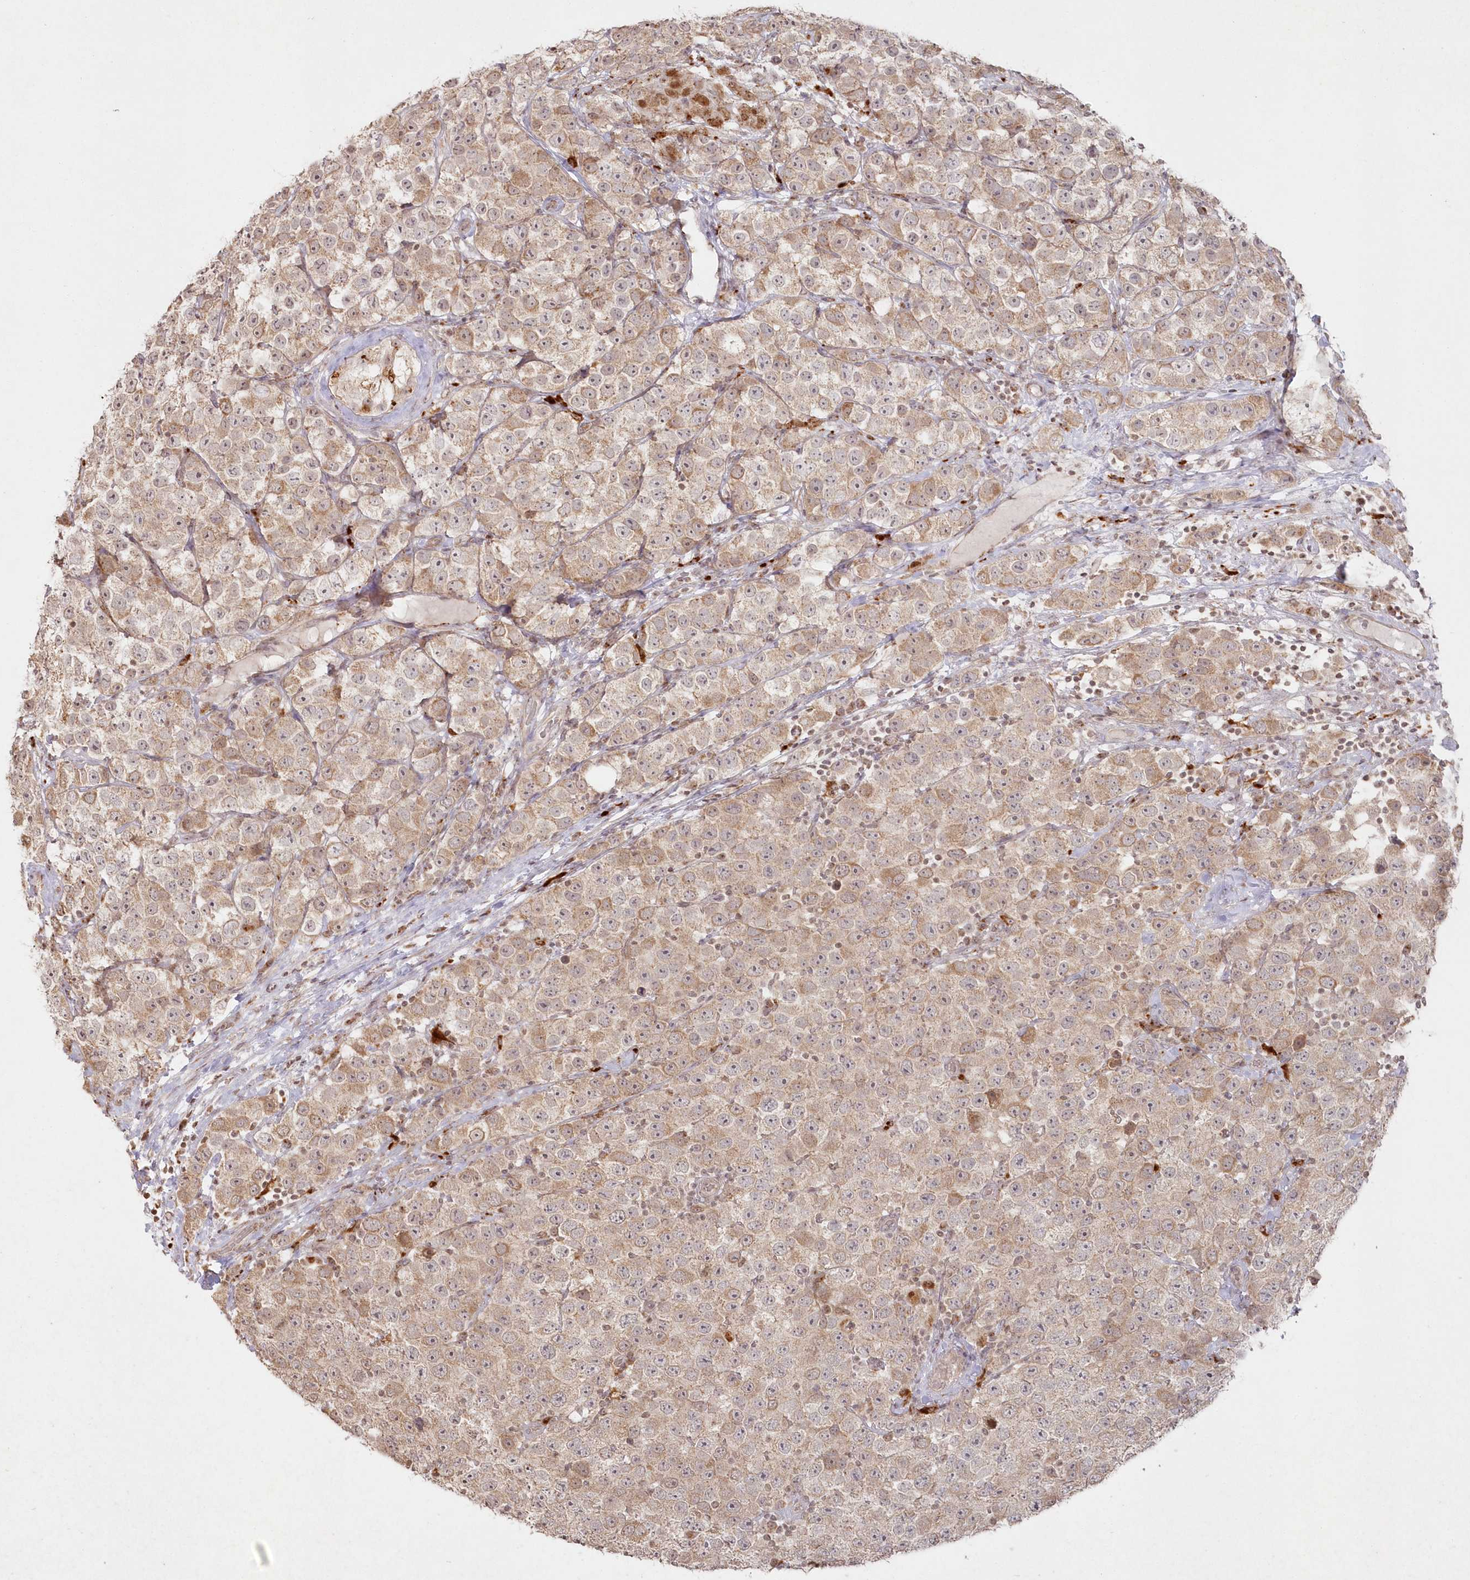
{"staining": {"intensity": "weak", "quantity": ">75%", "location": "cytoplasmic/membranous"}, "tissue": "testis cancer", "cell_type": "Tumor cells", "image_type": "cancer", "snomed": [{"axis": "morphology", "description": "Seminoma, NOS"}, {"axis": "topography", "description": "Testis"}], "caption": "Immunohistochemistry image of neoplastic tissue: testis seminoma stained using immunohistochemistry shows low levels of weak protein expression localized specifically in the cytoplasmic/membranous of tumor cells, appearing as a cytoplasmic/membranous brown color.", "gene": "ARSB", "patient": {"sex": "male", "age": 28}}